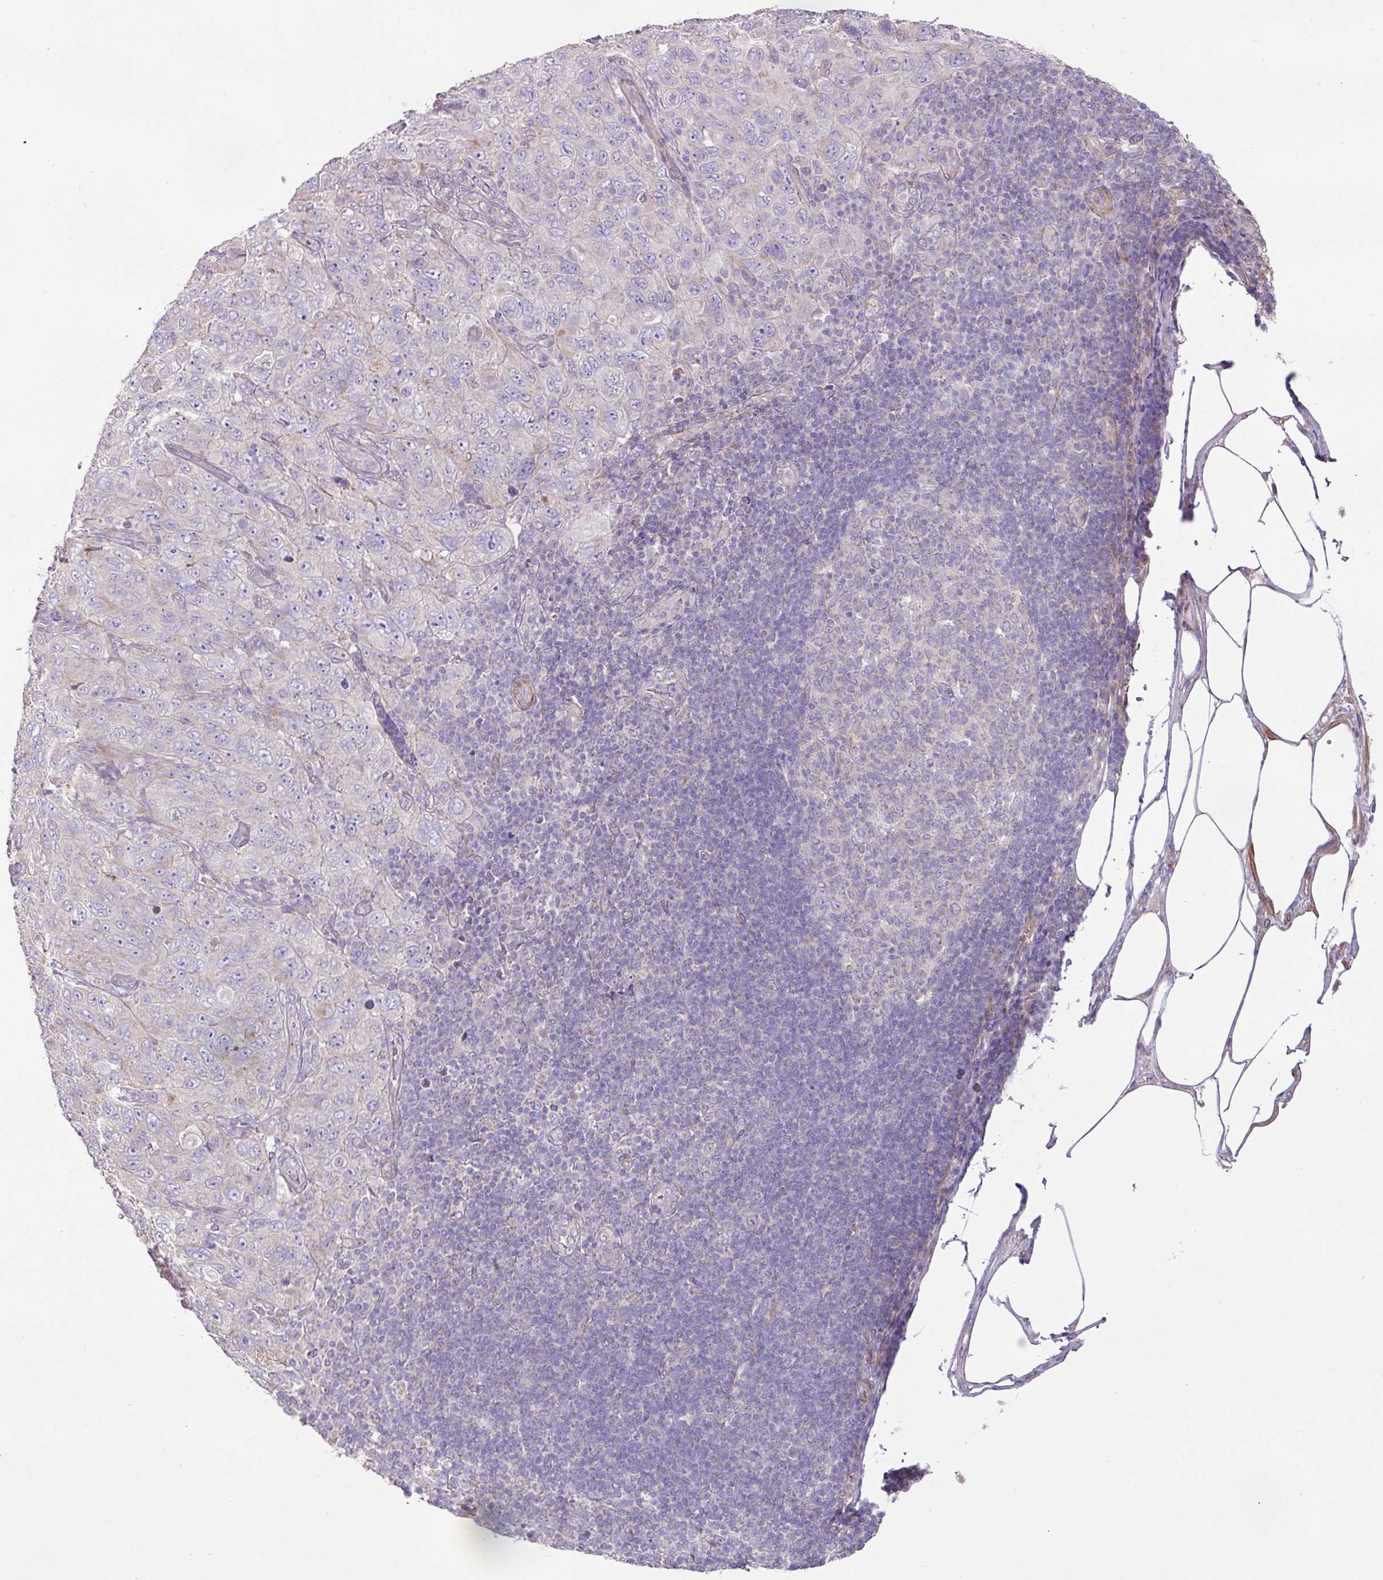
{"staining": {"intensity": "weak", "quantity": "25%-75%", "location": "cytoplasmic/membranous"}, "tissue": "pancreatic cancer", "cell_type": "Tumor cells", "image_type": "cancer", "snomed": [{"axis": "morphology", "description": "Adenocarcinoma, NOS"}, {"axis": "topography", "description": "Pancreas"}], "caption": "Protein positivity by IHC exhibits weak cytoplasmic/membranous positivity in approximately 25%-75% of tumor cells in pancreatic cancer (adenocarcinoma).", "gene": "MRRF", "patient": {"sex": "male", "age": 68}}